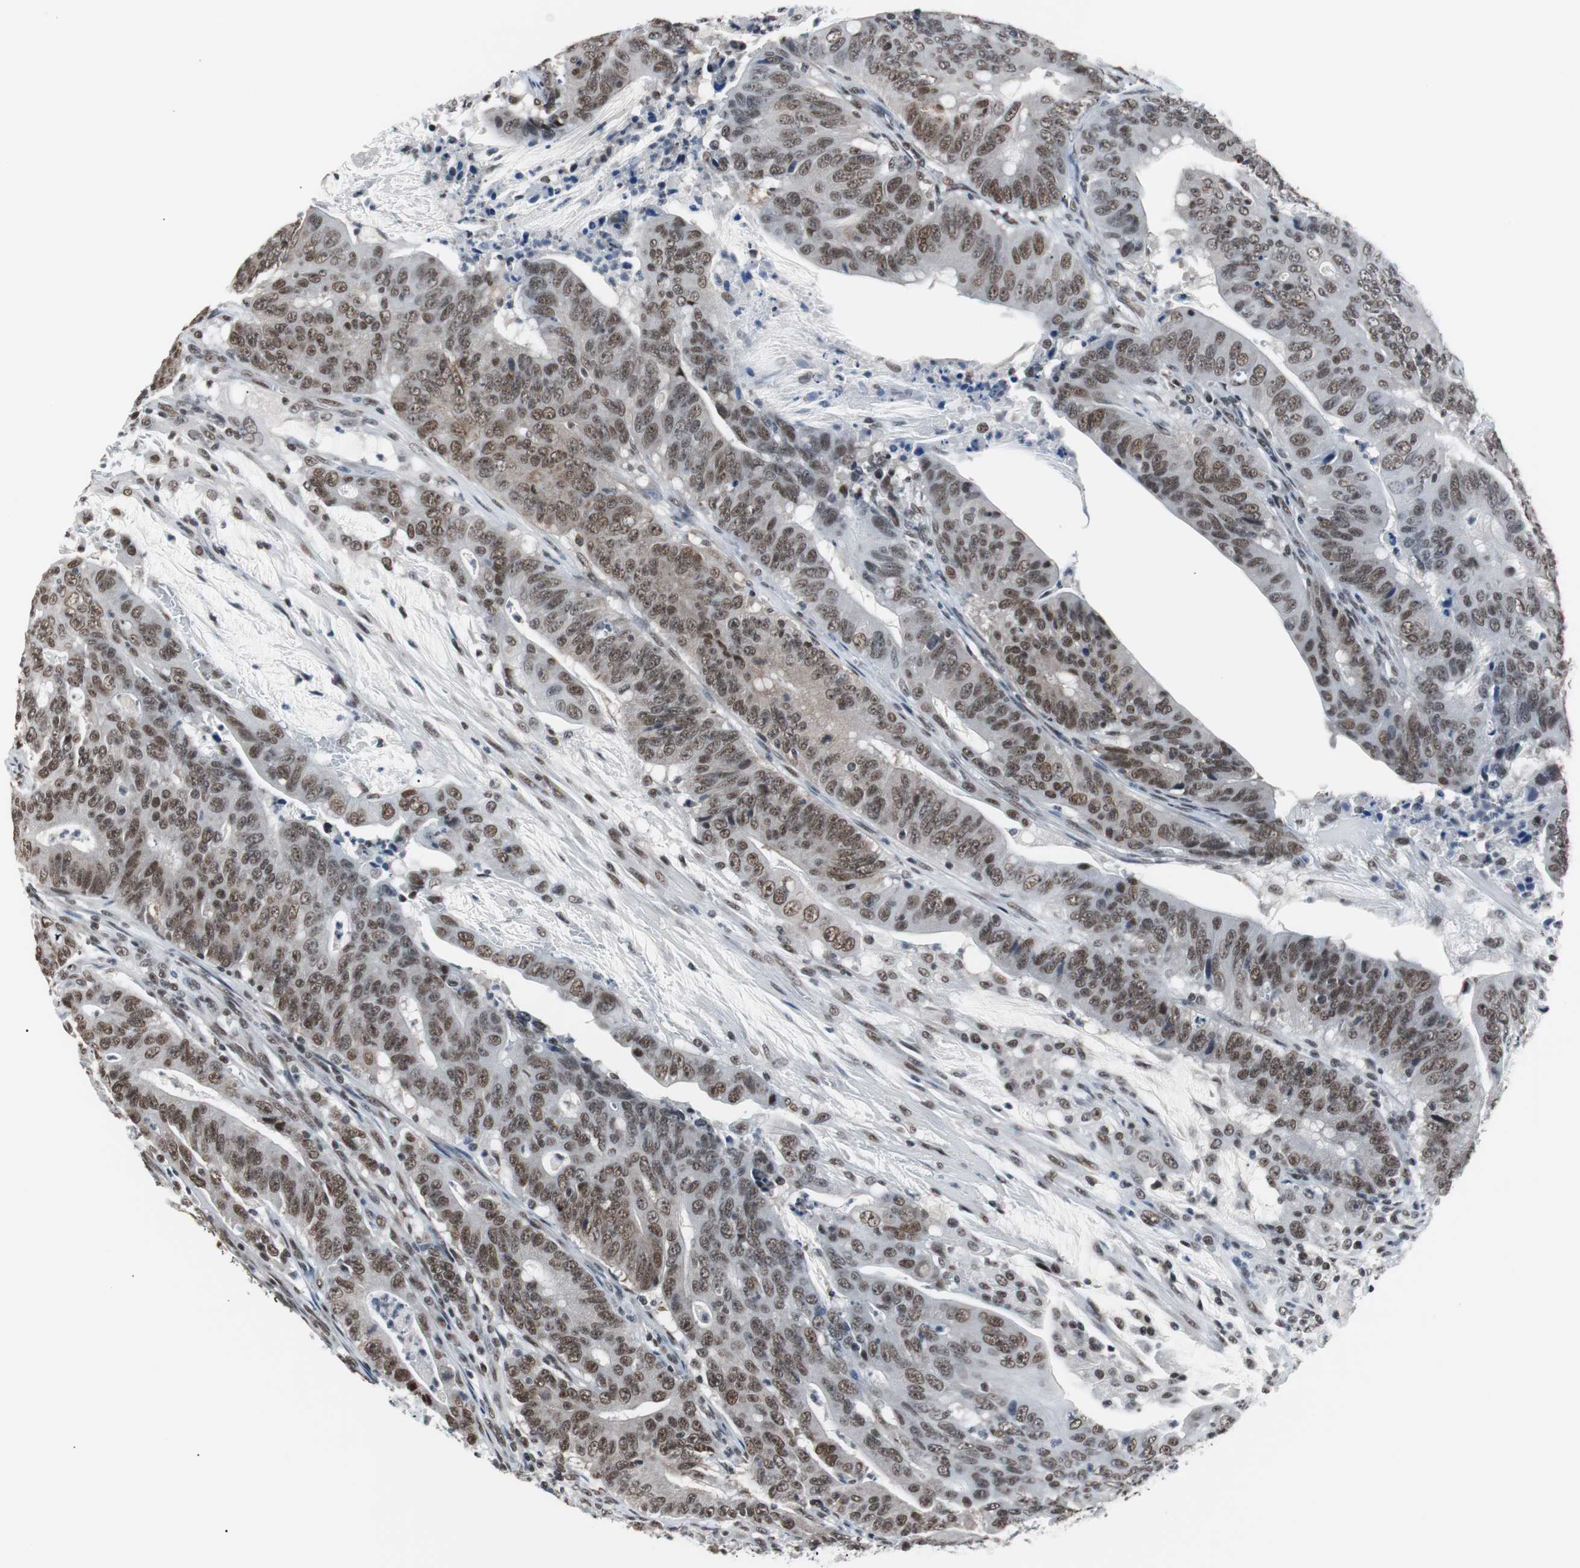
{"staining": {"intensity": "moderate", "quantity": ">75%", "location": "nuclear"}, "tissue": "colorectal cancer", "cell_type": "Tumor cells", "image_type": "cancer", "snomed": [{"axis": "morphology", "description": "Adenocarcinoma, NOS"}, {"axis": "topography", "description": "Colon"}], "caption": "Adenocarcinoma (colorectal) stained with immunohistochemistry shows moderate nuclear expression in approximately >75% of tumor cells.", "gene": "TAF7", "patient": {"sex": "male", "age": 45}}